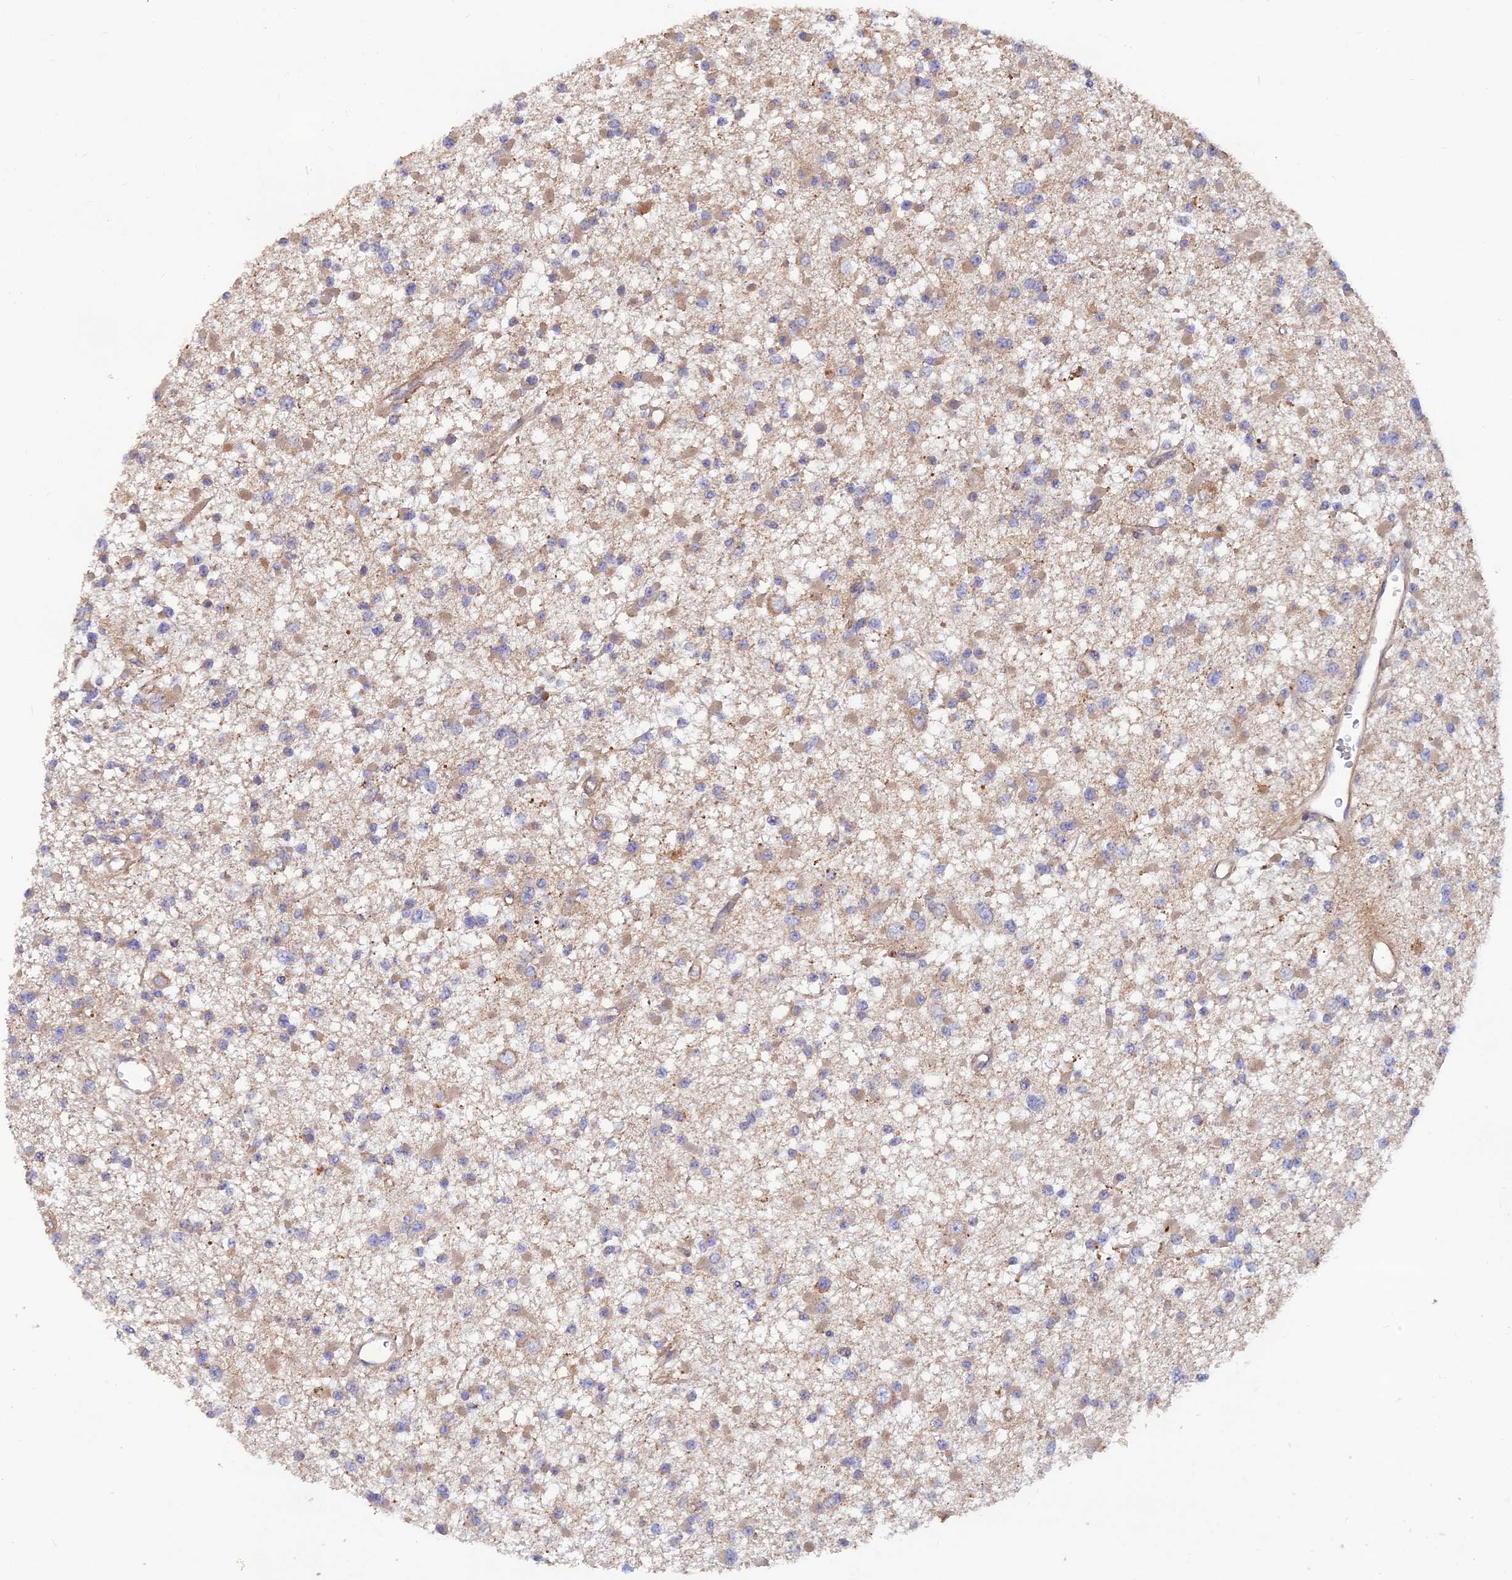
{"staining": {"intensity": "weak", "quantity": "<25%", "location": "cytoplasmic/membranous"}, "tissue": "glioma", "cell_type": "Tumor cells", "image_type": "cancer", "snomed": [{"axis": "morphology", "description": "Glioma, malignant, Low grade"}, {"axis": "topography", "description": "Brain"}], "caption": "DAB (3,3'-diaminobenzidine) immunohistochemical staining of human malignant low-grade glioma demonstrates no significant expression in tumor cells. (DAB immunohistochemistry (IHC) visualized using brightfield microscopy, high magnification).", "gene": "GMCL1", "patient": {"sex": "female", "age": 22}}